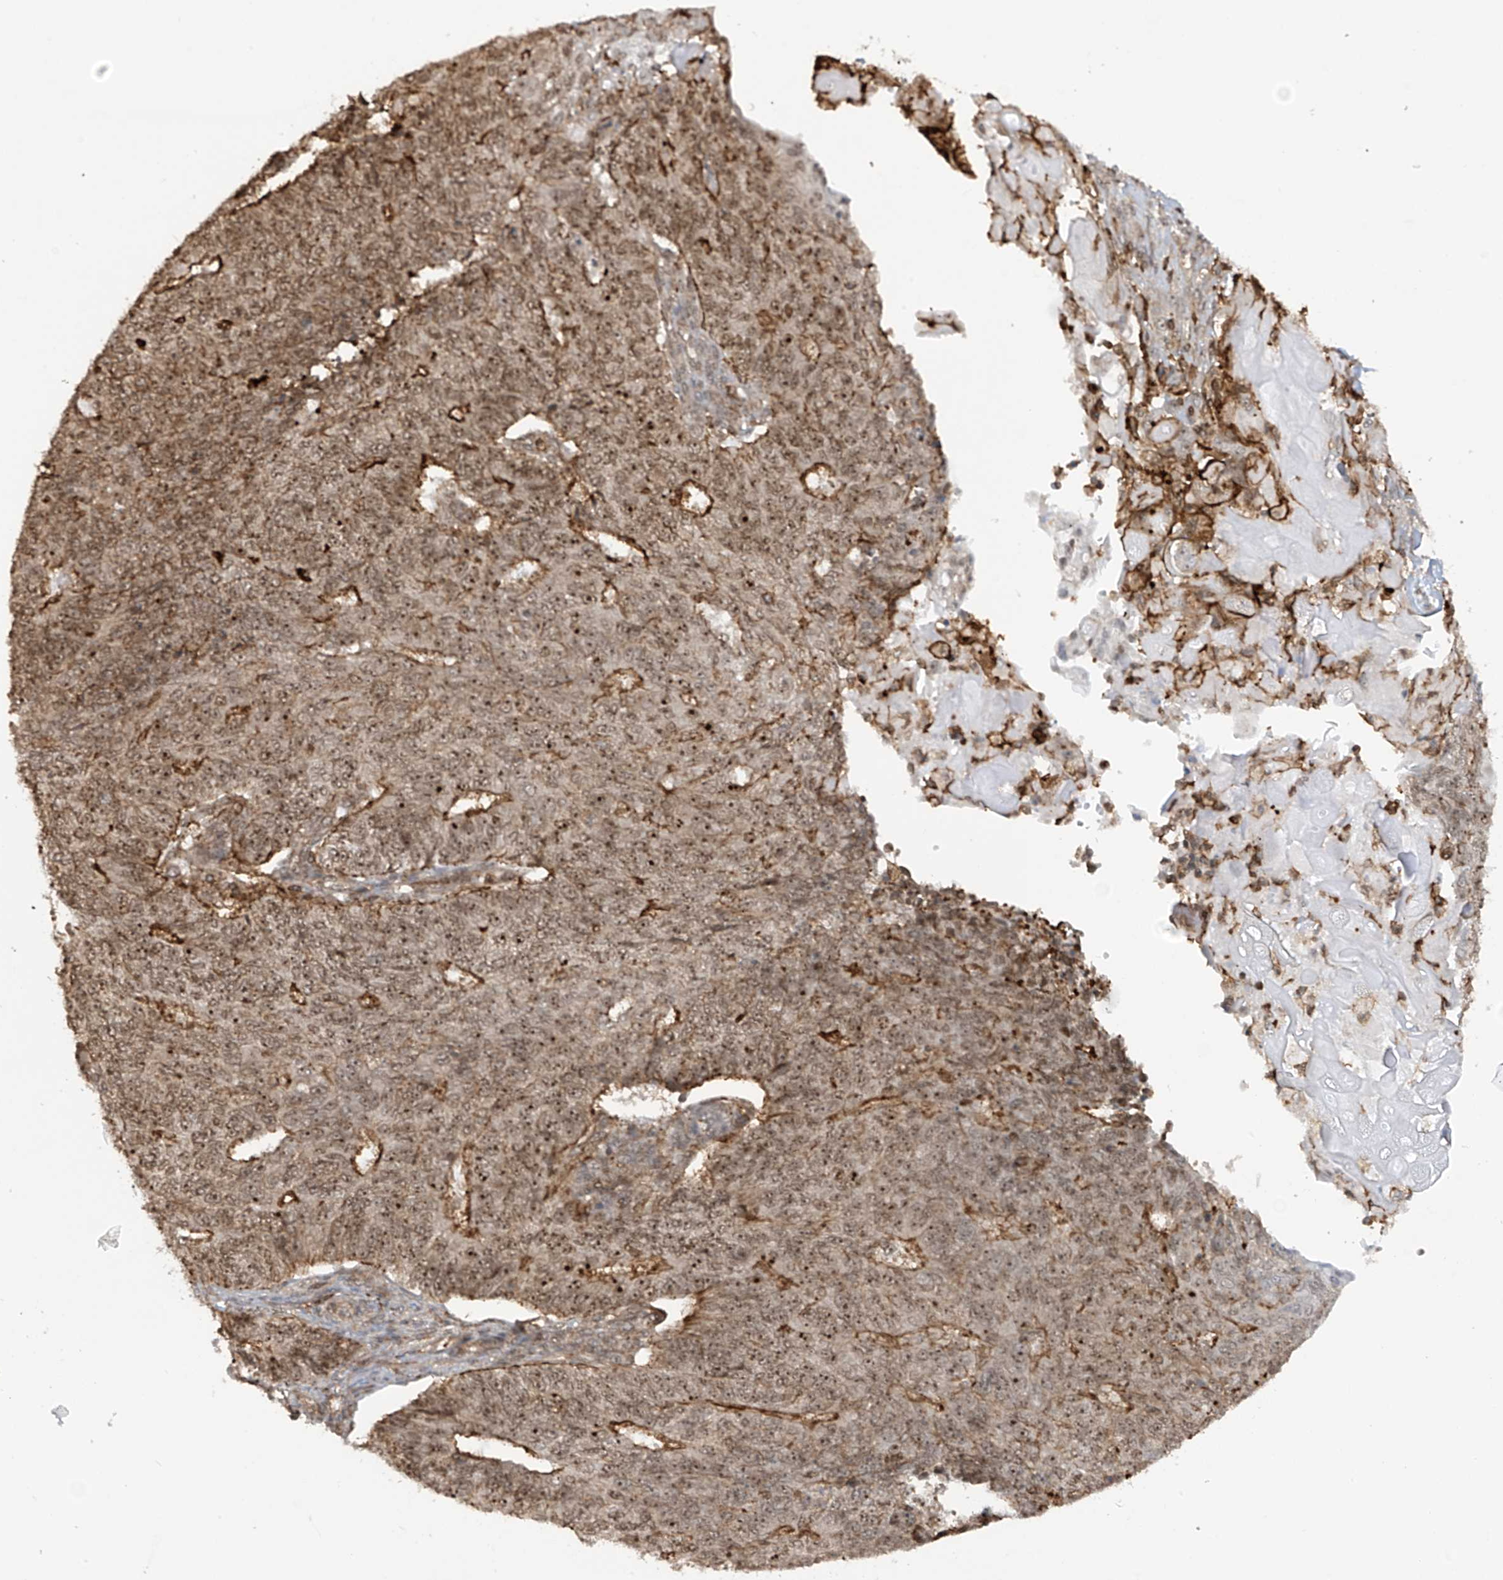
{"staining": {"intensity": "moderate", "quantity": "25%-75%", "location": "cytoplasmic/membranous,nuclear"}, "tissue": "endometrial cancer", "cell_type": "Tumor cells", "image_type": "cancer", "snomed": [{"axis": "morphology", "description": "Adenocarcinoma, NOS"}, {"axis": "topography", "description": "Endometrium"}], "caption": "The histopathology image reveals immunohistochemical staining of endometrial adenocarcinoma. There is moderate cytoplasmic/membranous and nuclear positivity is identified in approximately 25%-75% of tumor cells. Nuclei are stained in blue.", "gene": "REPIN1", "patient": {"sex": "female", "age": 32}}